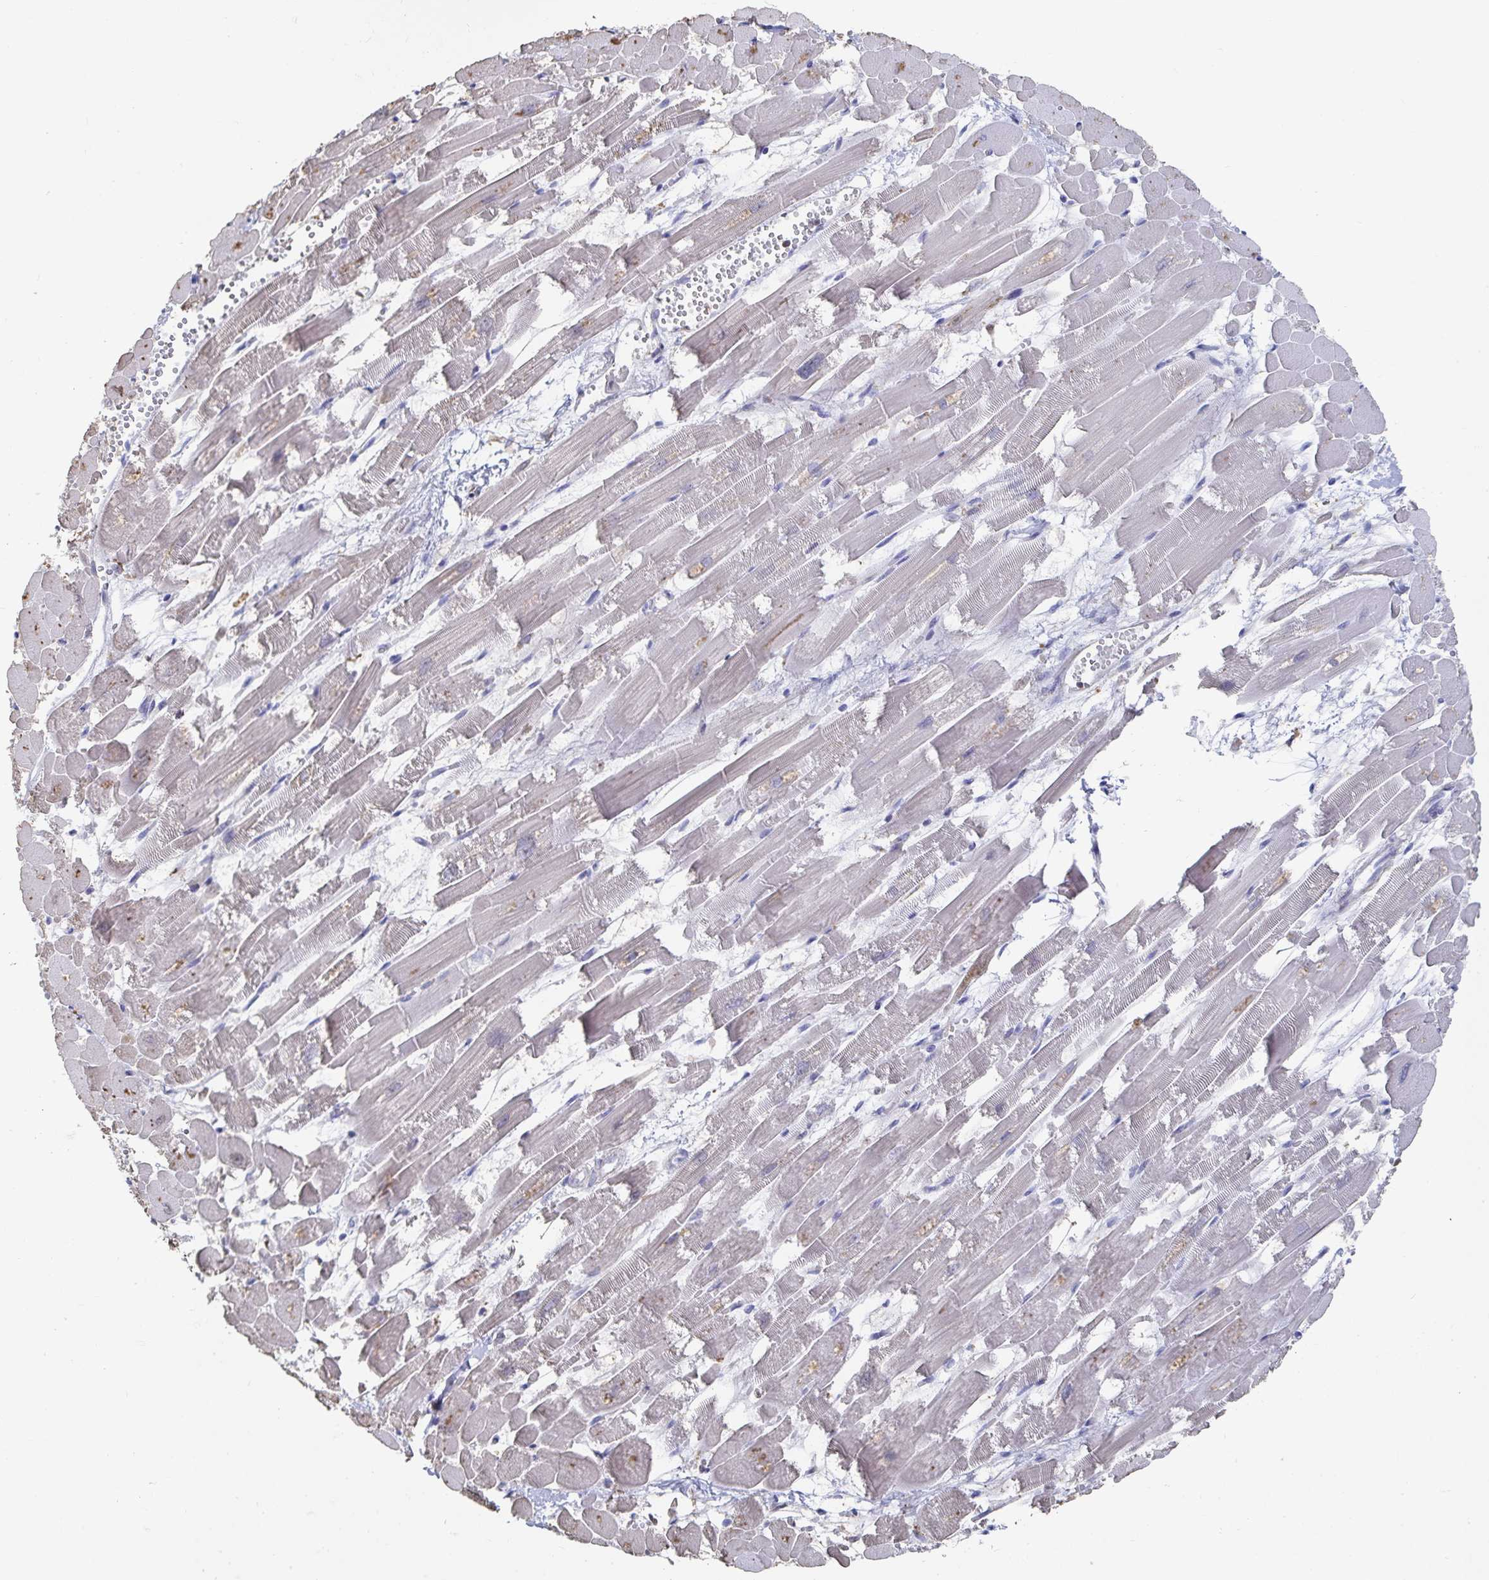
{"staining": {"intensity": "negative", "quantity": "none", "location": "none"}, "tissue": "heart muscle", "cell_type": "Cardiomyocytes", "image_type": "normal", "snomed": [{"axis": "morphology", "description": "Normal tissue, NOS"}, {"axis": "topography", "description": "Heart"}], "caption": "An immunohistochemistry photomicrograph of benign heart muscle is shown. There is no staining in cardiomyocytes of heart muscle. (Brightfield microscopy of DAB (3,3'-diaminobenzidine) IHC at high magnification).", "gene": "PIK3CD", "patient": {"sex": "female", "age": 52}}